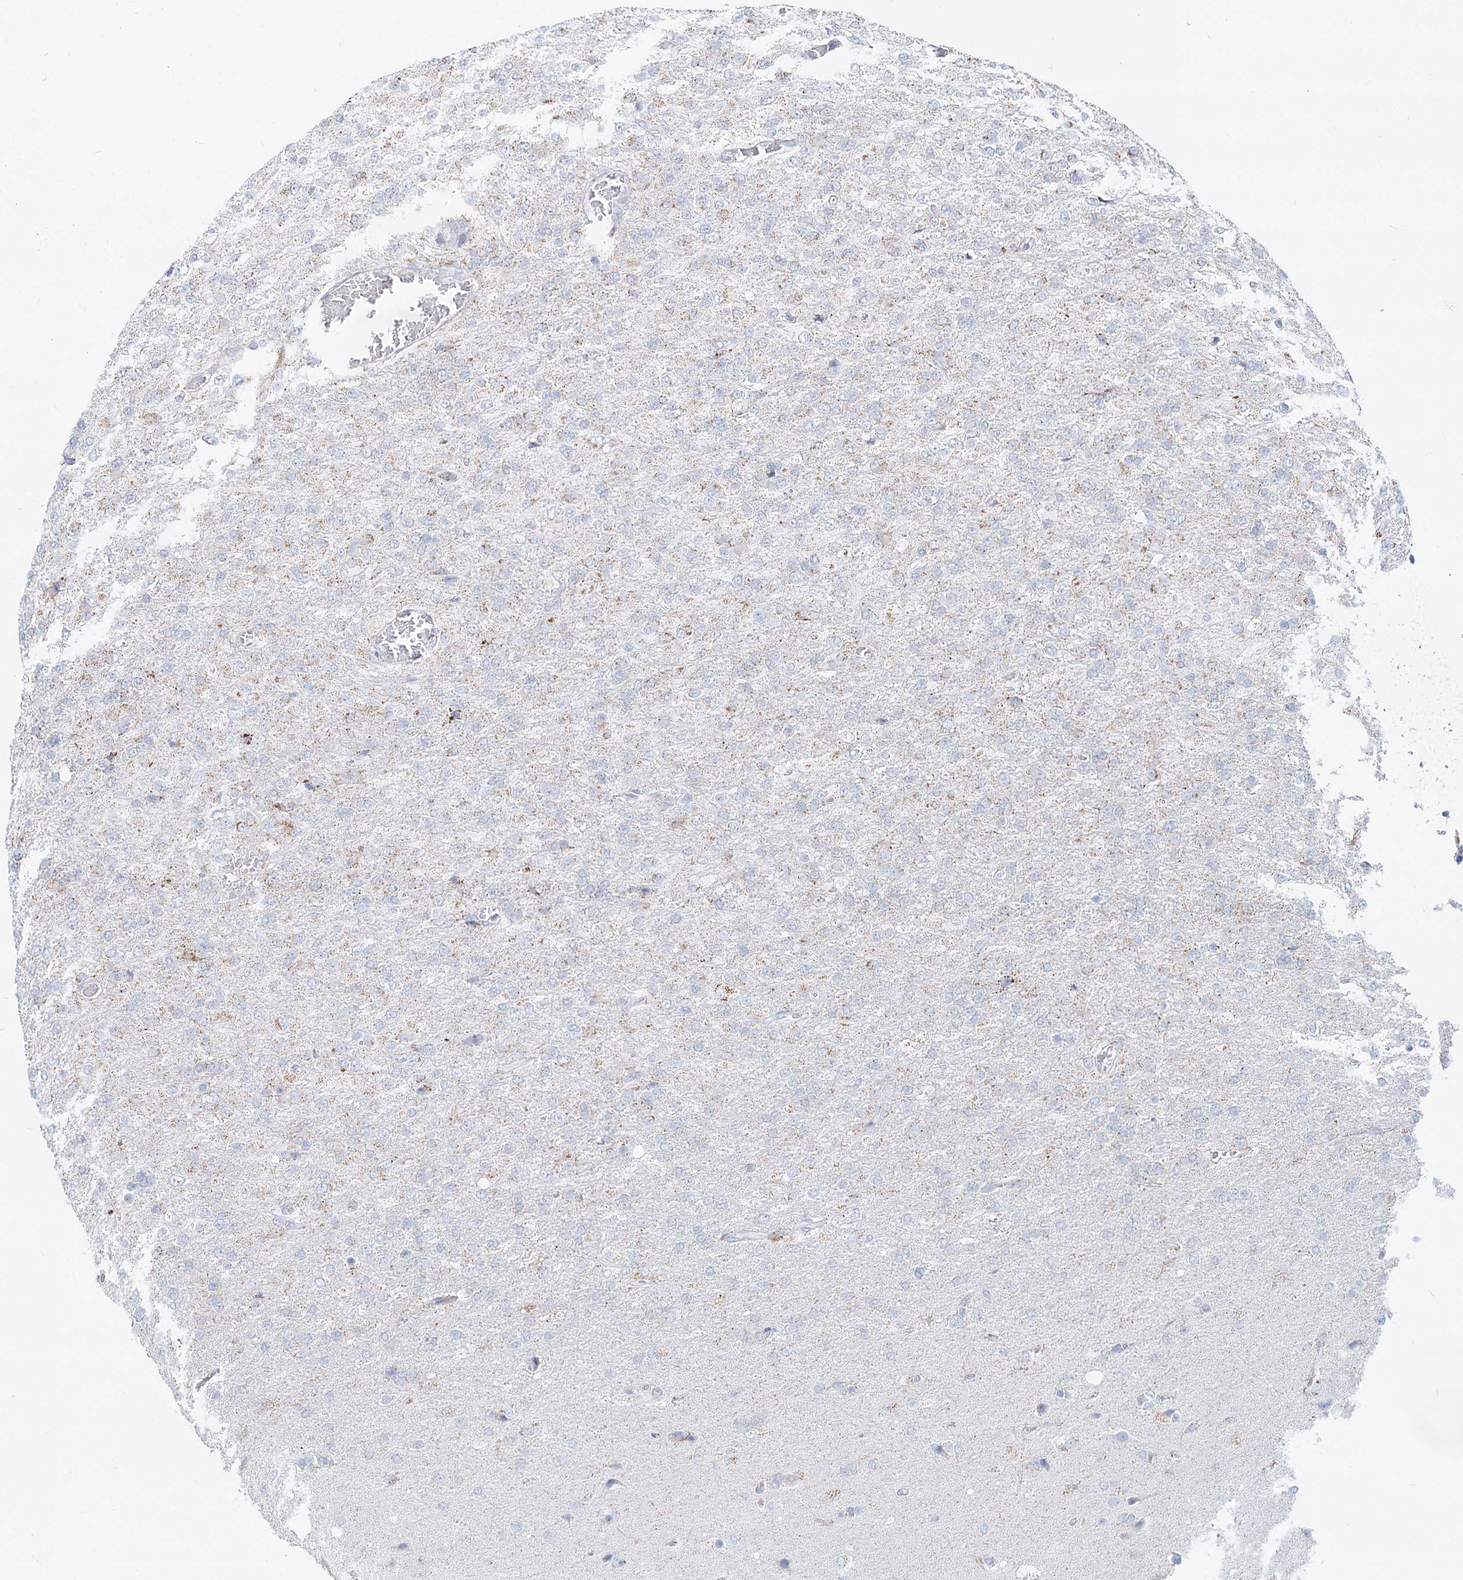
{"staining": {"intensity": "weak", "quantity": "<25%", "location": "cytoplasmic/membranous"}, "tissue": "glioma", "cell_type": "Tumor cells", "image_type": "cancer", "snomed": [{"axis": "morphology", "description": "Glioma, malignant, High grade"}, {"axis": "topography", "description": "Brain"}], "caption": "This is a micrograph of immunohistochemistry (IHC) staining of glioma, which shows no expression in tumor cells.", "gene": "MCCC2", "patient": {"sex": "female", "age": 74}}